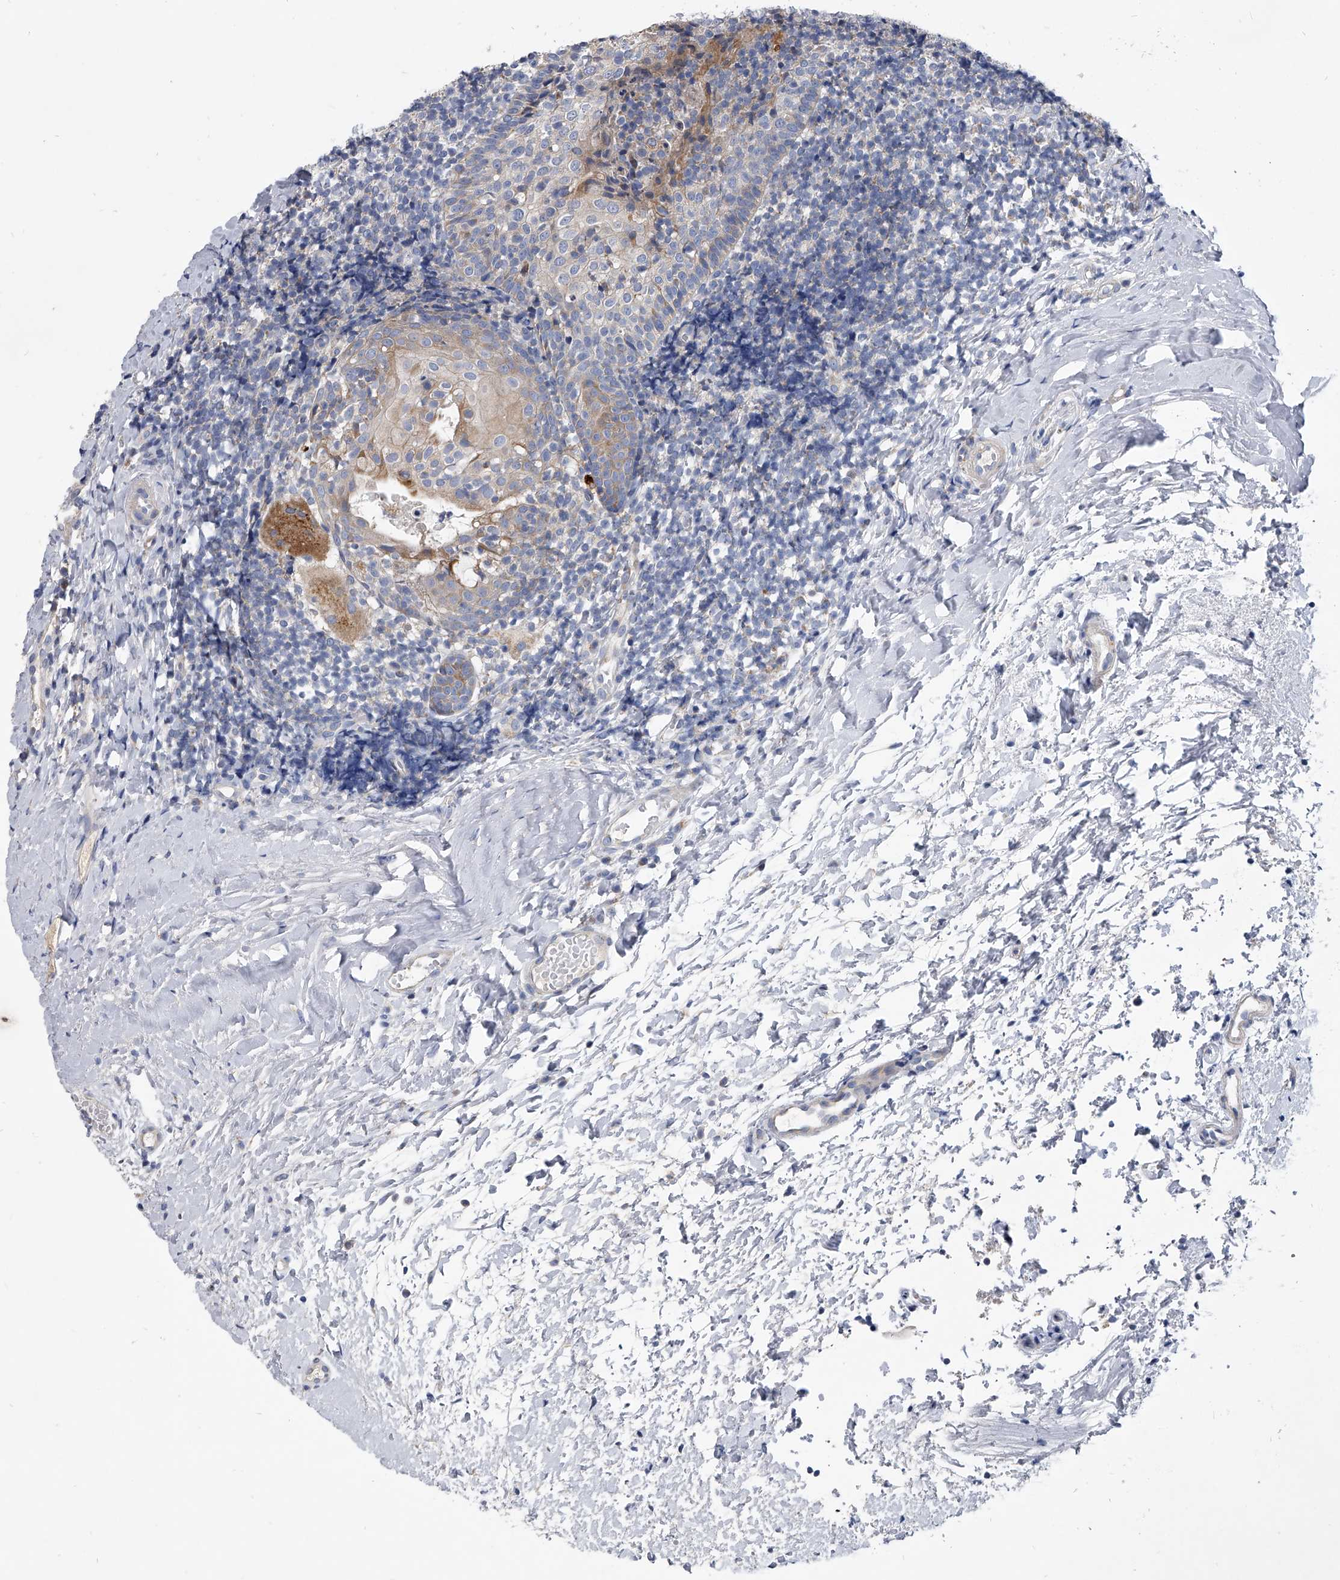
{"staining": {"intensity": "negative", "quantity": "none", "location": "none"}, "tissue": "tonsil", "cell_type": "Germinal center cells", "image_type": "normal", "snomed": [{"axis": "morphology", "description": "Normal tissue, NOS"}, {"axis": "topography", "description": "Tonsil"}], "caption": "Protein analysis of benign tonsil exhibits no significant positivity in germinal center cells.", "gene": "SPP1", "patient": {"sex": "female", "age": 19}}